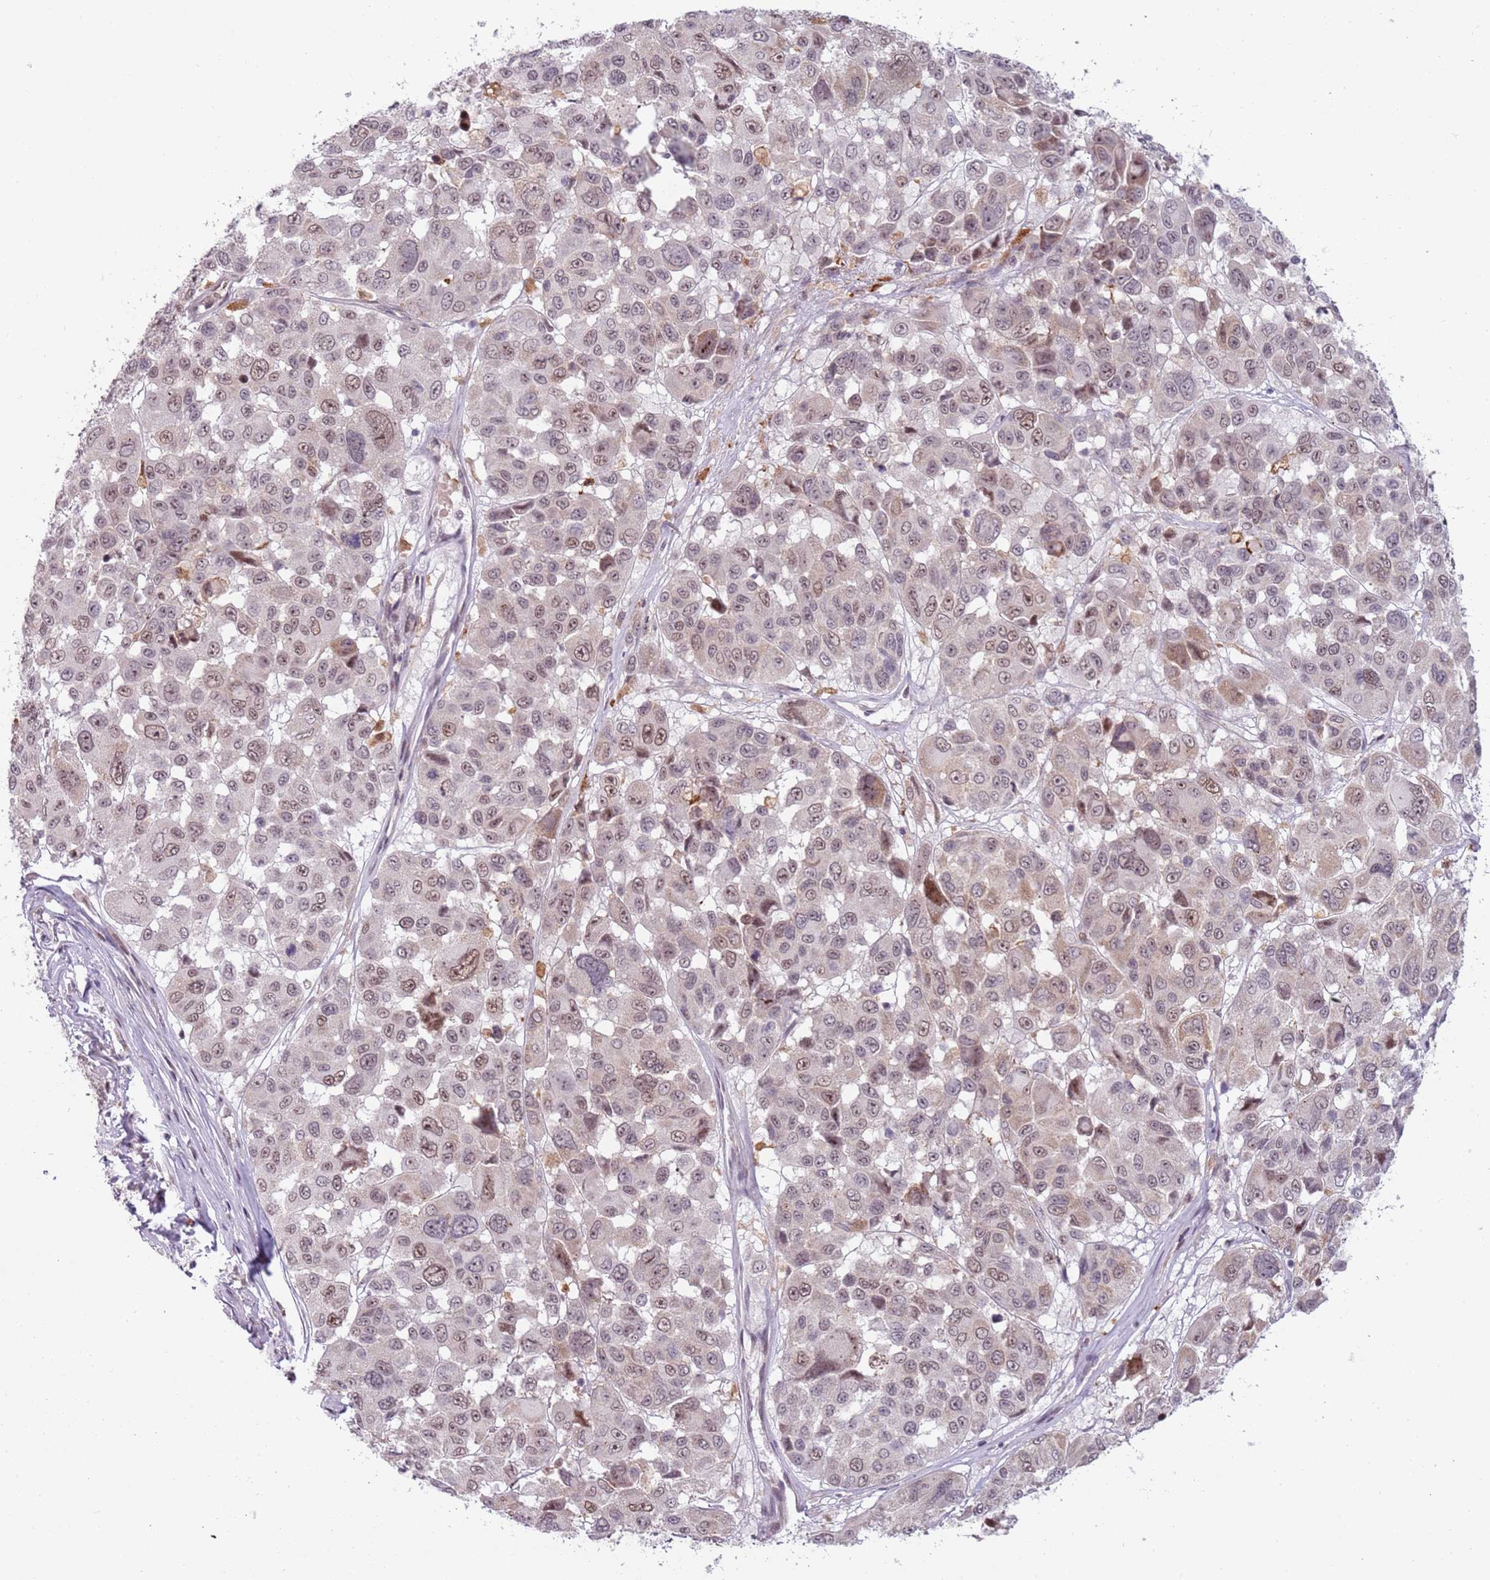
{"staining": {"intensity": "weak", "quantity": "25%-75%", "location": "nuclear"}, "tissue": "melanoma", "cell_type": "Tumor cells", "image_type": "cancer", "snomed": [{"axis": "morphology", "description": "Malignant melanoma, NOS"}, {"axis": "topography", "description": "Skin"}], "caption": "This histopathology image demonstrates immunohistochemistry (IHC) staining of melanoma, with low weak nuclear staining in about 25%-75% of tumor cells.", "gene": "REXO4", "patient": {"sex": "female", "age": 66}}